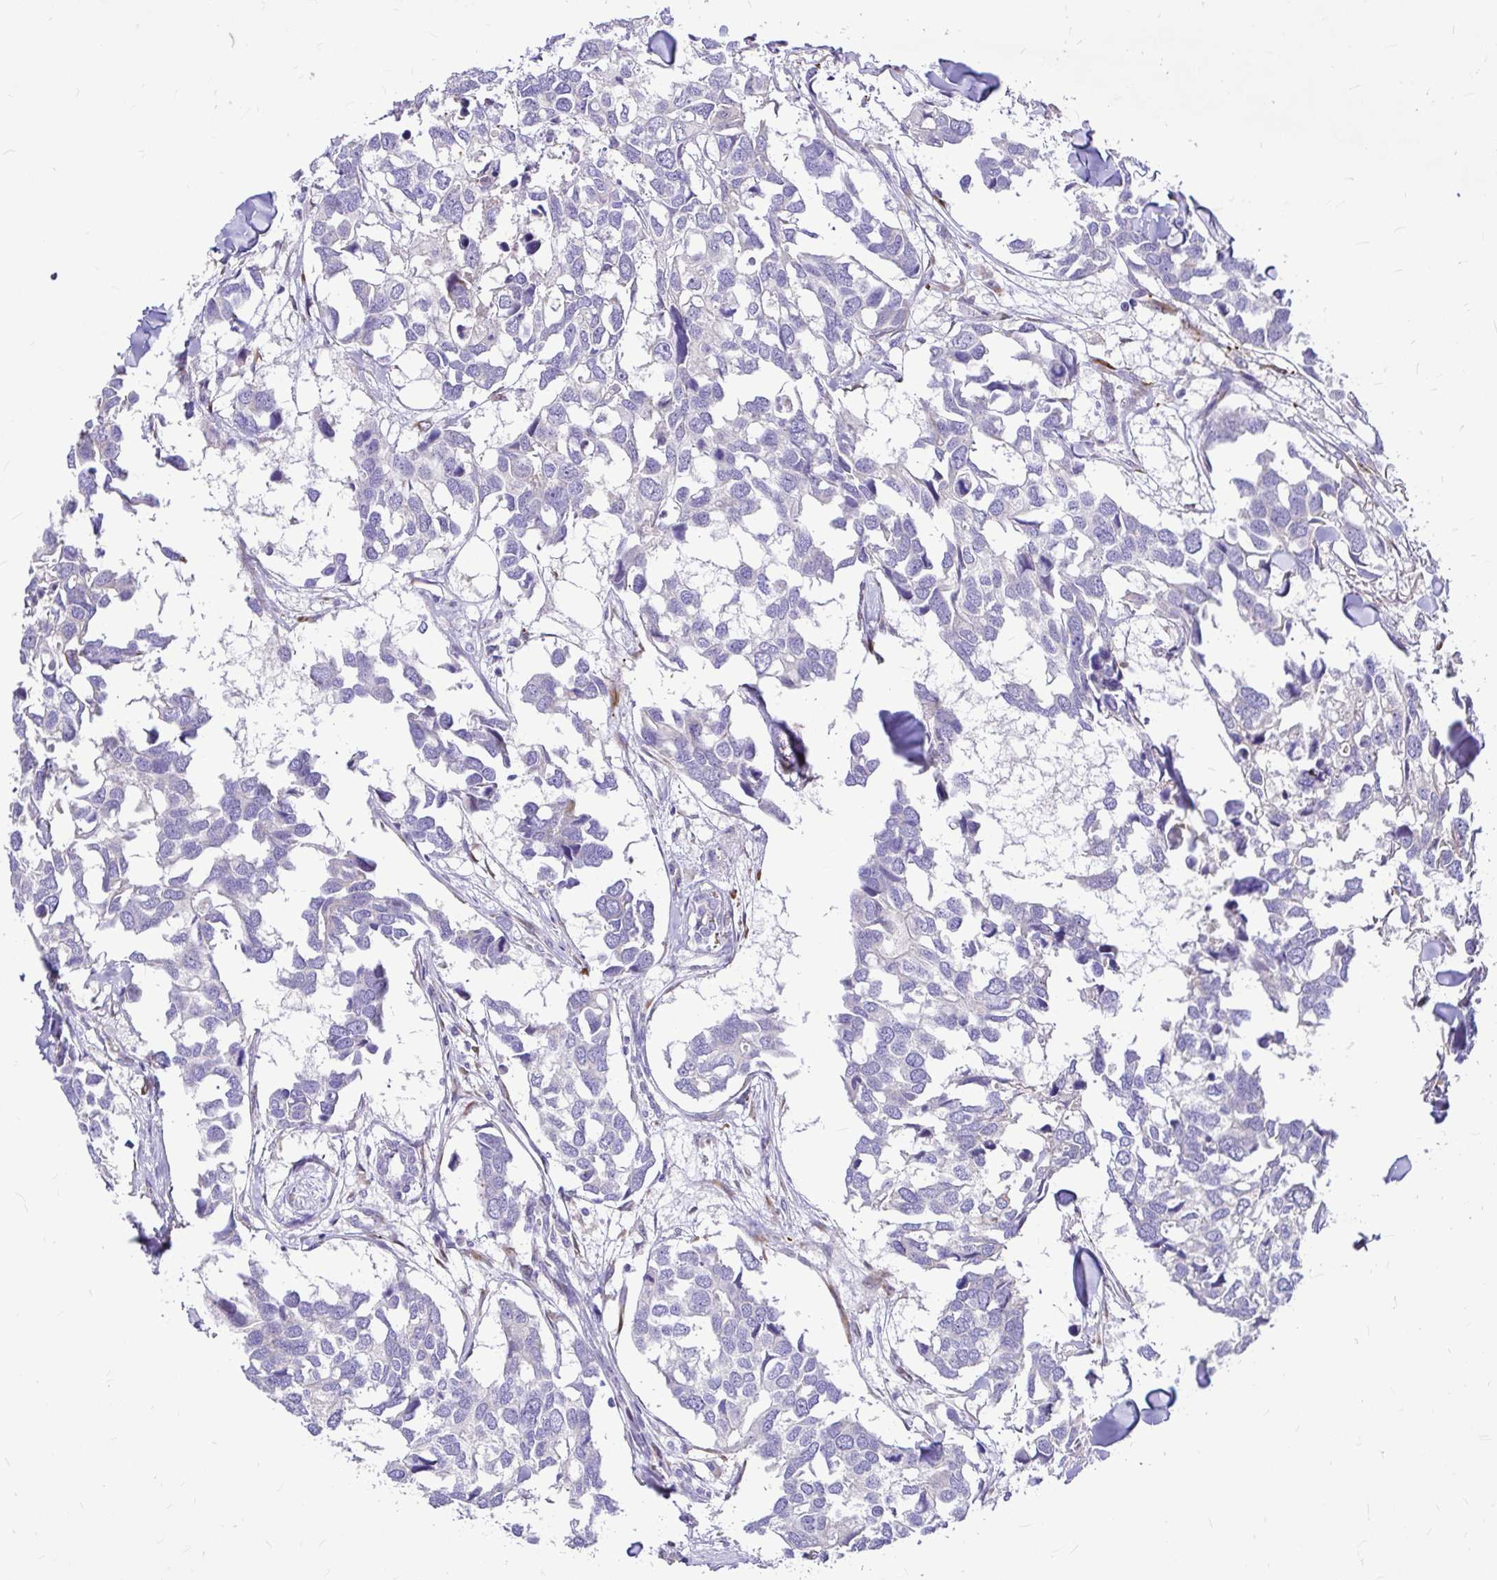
{"staining": {"intensity": "negative", "quantity": "none", "location": "none"}, "tissue": "breast cancer", "cell_type": "Tumor cells", "image_type": "cancer", "snomed": [{"axis": "morphology", "description": "Duct carcinoma"}, {"axis": "topography", "description": "Breast"}], "caption": "High power microscopy photomicrograph of an immunohistochemistry (IHC) photomicrograph of breast invasive ductal carcinoma, revealing no significant expression in tumor cells. (DAB immunohistochemistry visualized using brightfield microscopy, high magnification).", "gene": "GABBR2", "patient": {"sex": "female", "age": 83}}